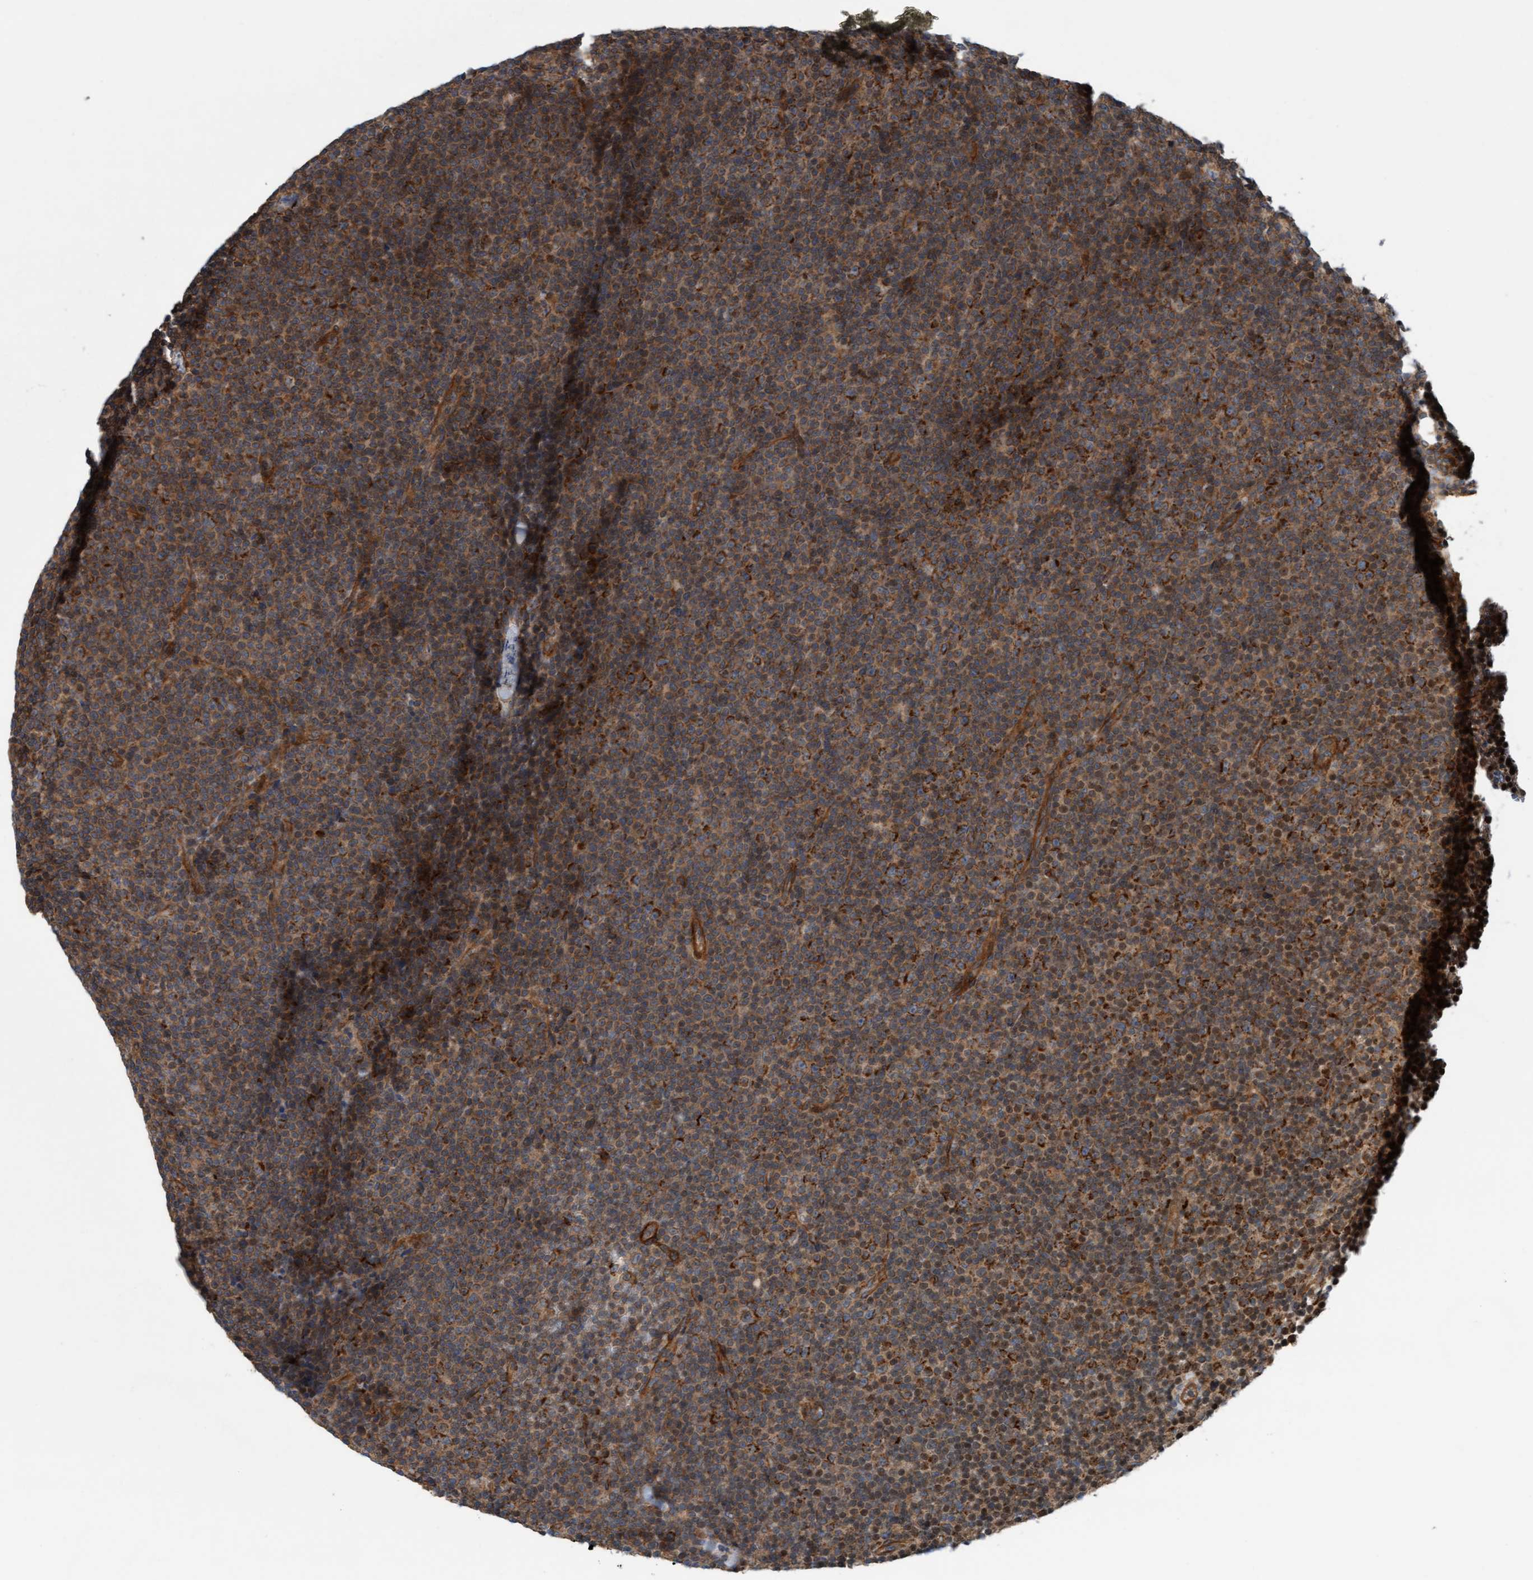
{"staining": {"intensity": "moderate", "quantity": ">75%", "location": "cytoplasmic/membranous"}, "tissue": "lymphoma", "cell_type": "Tumor cells", "image_type": "cancer", "snomed": [{"axis": "morphology", "description": "Malignant lymphoma, non-Hodgkin's type, Low grade"}, {"axis": "topography", "description": "Lymph node"}], "caption": "Tumor cells show medium levels of moderate cytoplasmic/membranous staining in about >75% of cells in lymphoma.", "gene": "ERAL1", "patient": {"sex": "female", "age": 67}}